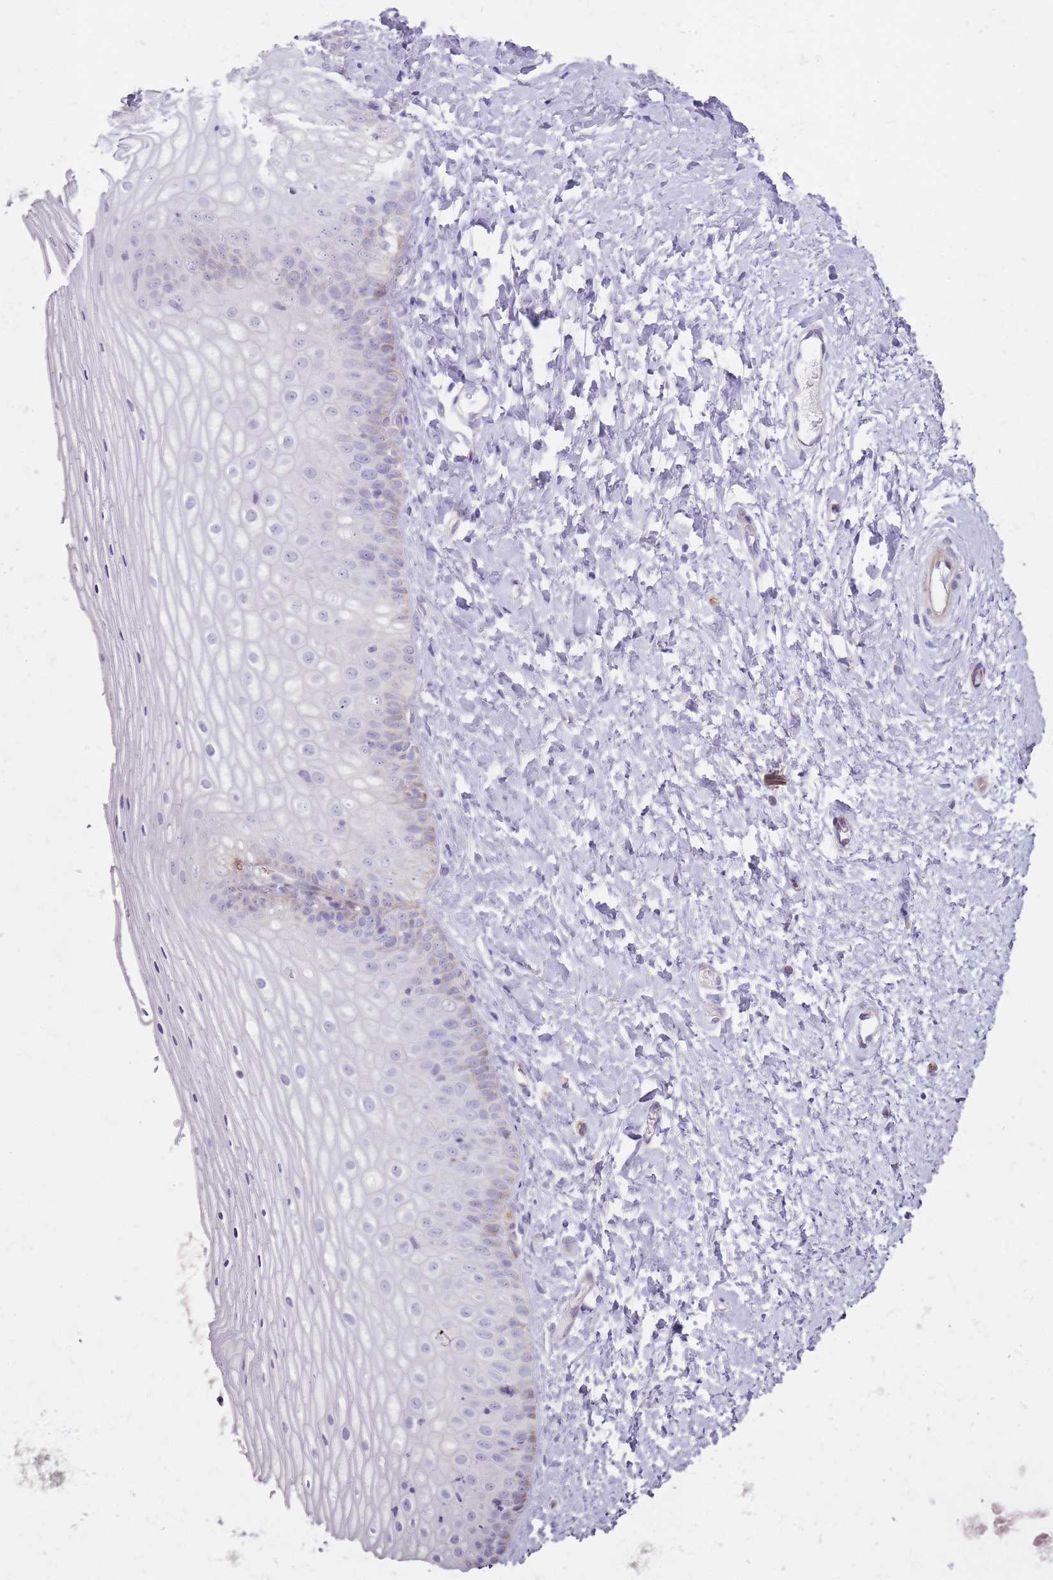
{"staining": {"intensity": "negative", "quantity": "none", "location": "none"}, "tissue": "vagina", "cell_type": "Squamous epithelial cells", "image_type": "normal", "snomed": [{"axis": "morphology", "description": "Normal tissue, NOS"}, {"axis": "topography", "description": "Vagina"}], "caption": "Immunohistochemical staining of benign human vagina shows no significant expression in squamous epithelial cells. (Brightfield microscopy of DAB (3,3'-diaminobenzidine) IHC at high magnification).", "gene": "ALS2", "patient": {"sex": "female", "age": 65}}